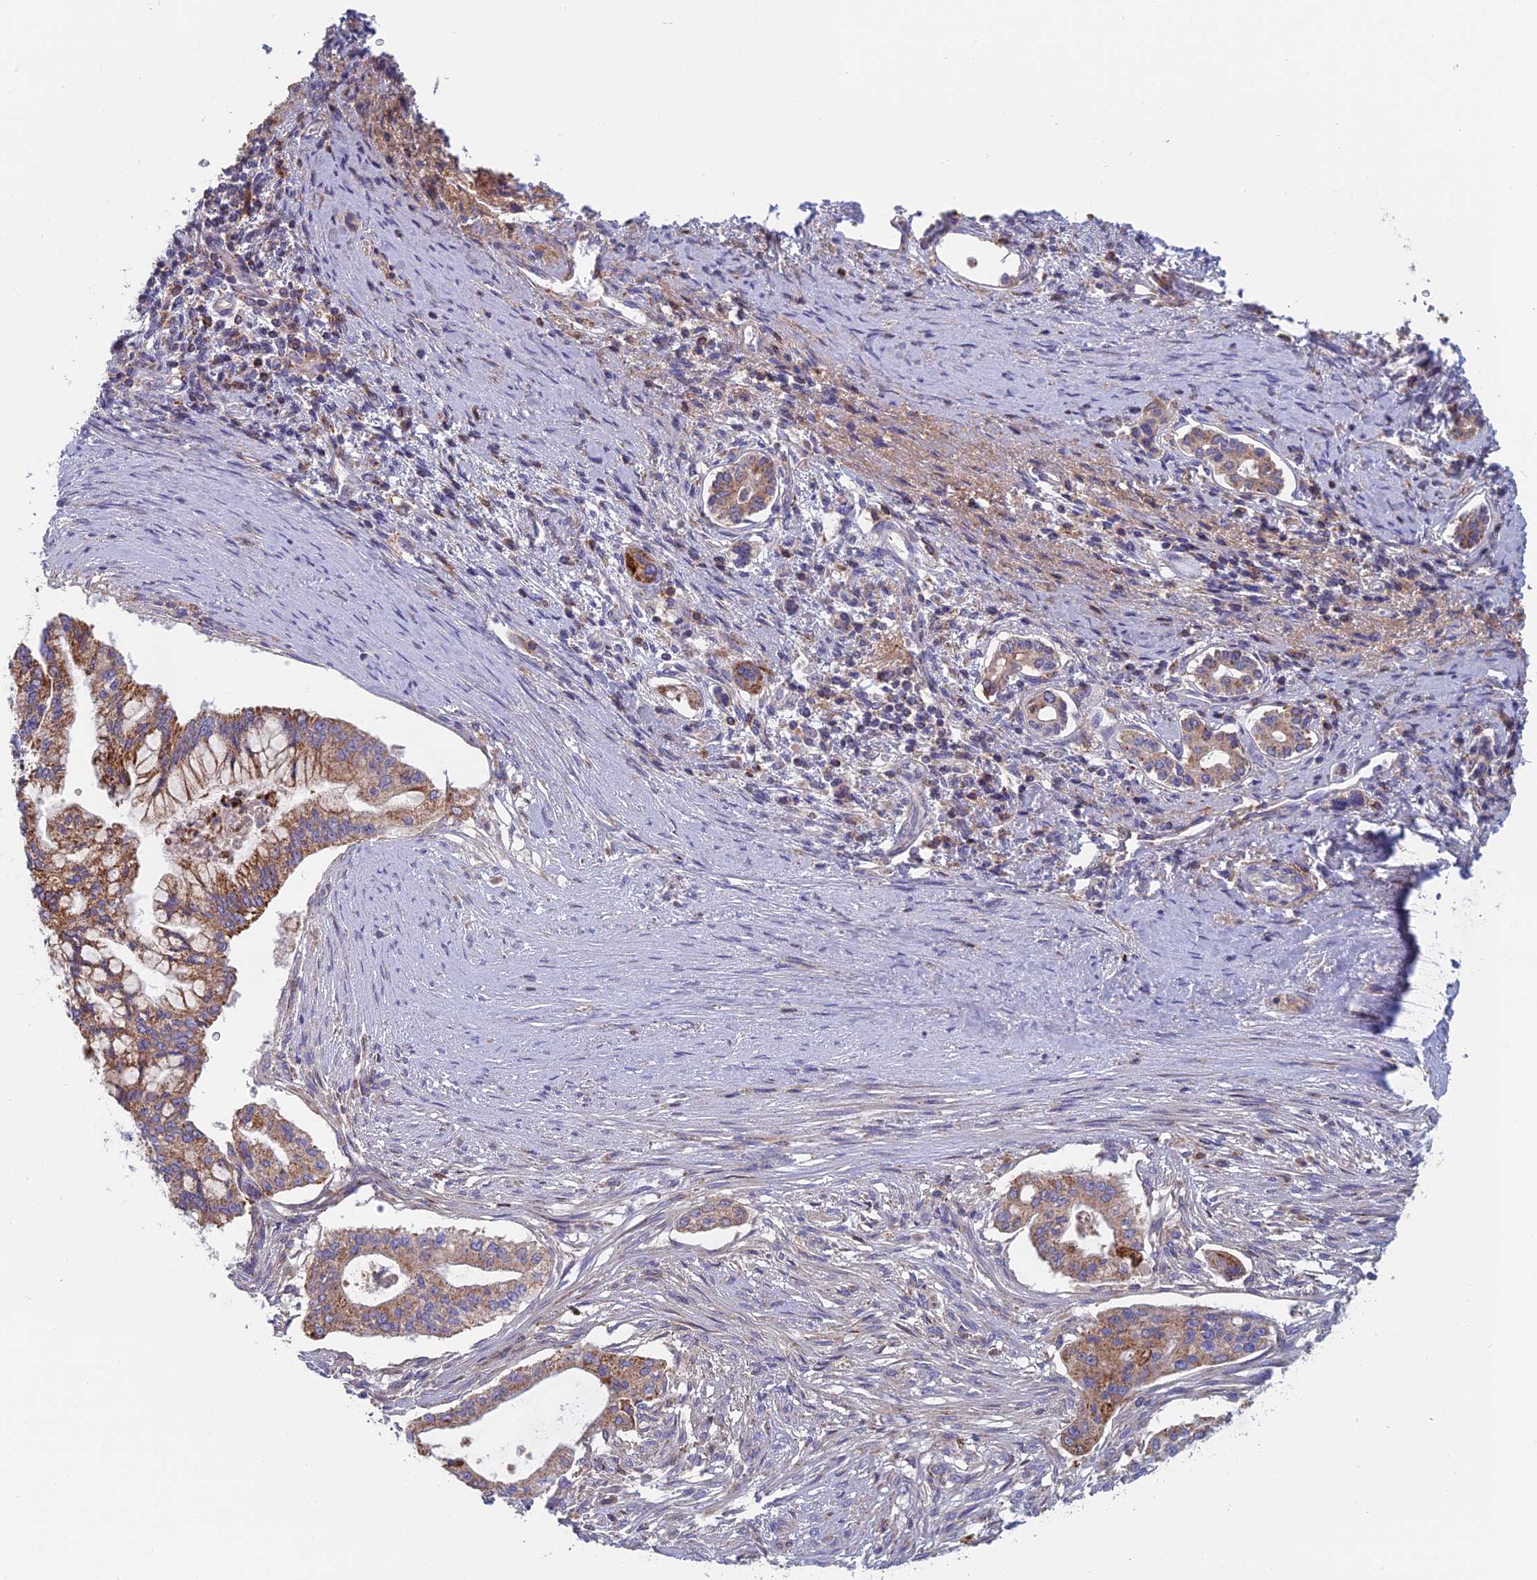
{"staining": {"intensity": "moderate", "quantity": ">75%", "location": "cytoplasmic/membranous"}, "tissue": "pancreatic cancer", "cell_type": "Tumor cells", "image_type": "cancer", "snomed": [{"axis": "morphology", "description": "Adenocarcinoma, NOS"}, {"axis": "topography", "description": "Pancreas"}], "caption": "A brown stain labels moderate cytoplasmic/membranous expression of a protein in adenocarcinoma (pancreatic) tumor cells. (IHC, brightfield microscopy, high magnification).", "gene": "IFTAP", "patient": {"sex": "male", "age": 46}}